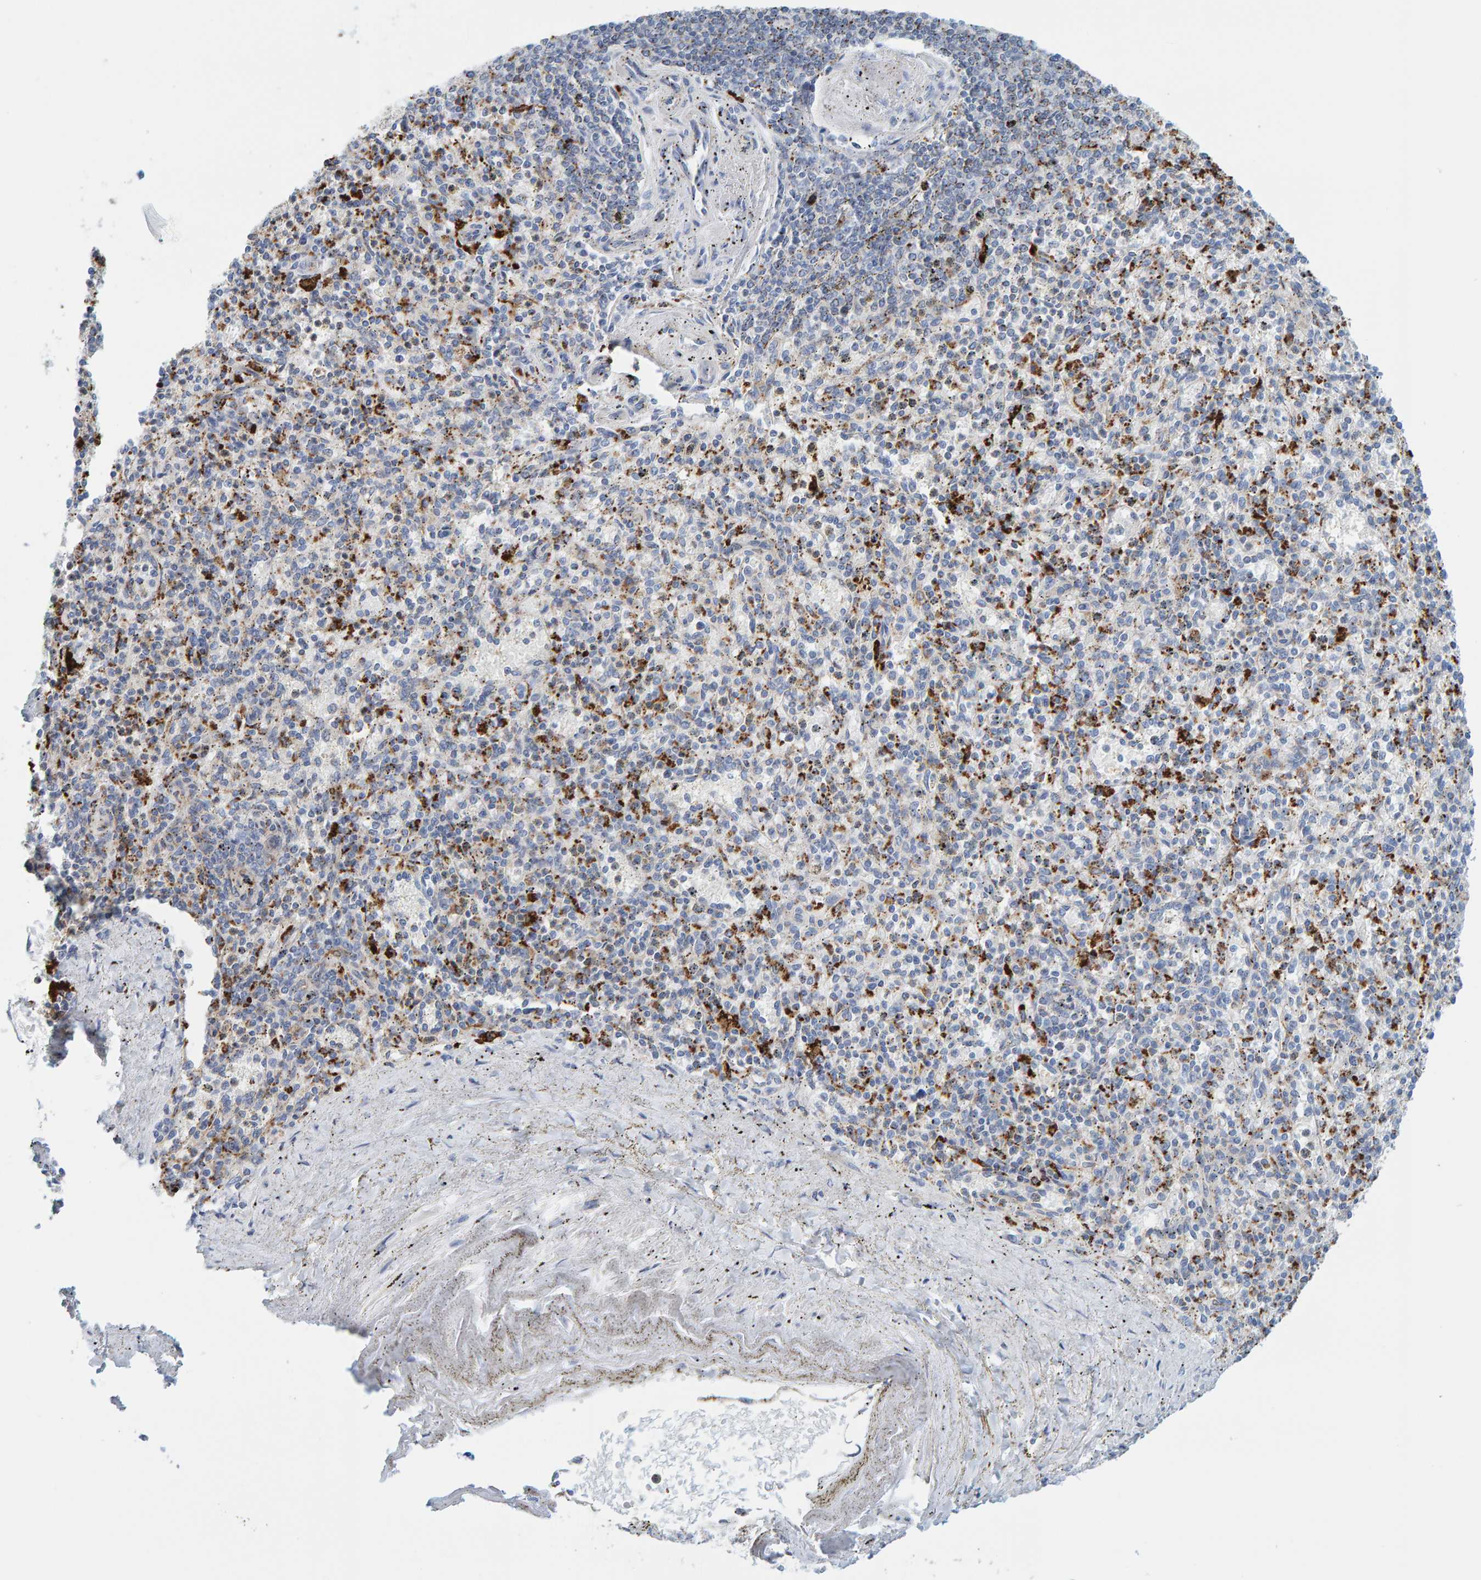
{"staining": {"intensity": "moderate", "quantity": "25%-75%", "location": "cytoplasmic/membranous"}, "tissue": "spleen", "cell_type": "Cells in red pulp", "image_type": "normal", "snomed": [{"axis": "morphology", "description": "Normal tissue, NOS"}, {"axis": "topography", "description": "Spleen"}], "caption": "Moderate cytoplasmic/membranous protein positivity is seen in about 25%-75% of cells in red pulp in spleen.", "gene": "BIN3", "patient": {"sex": "male", "age": 72}}